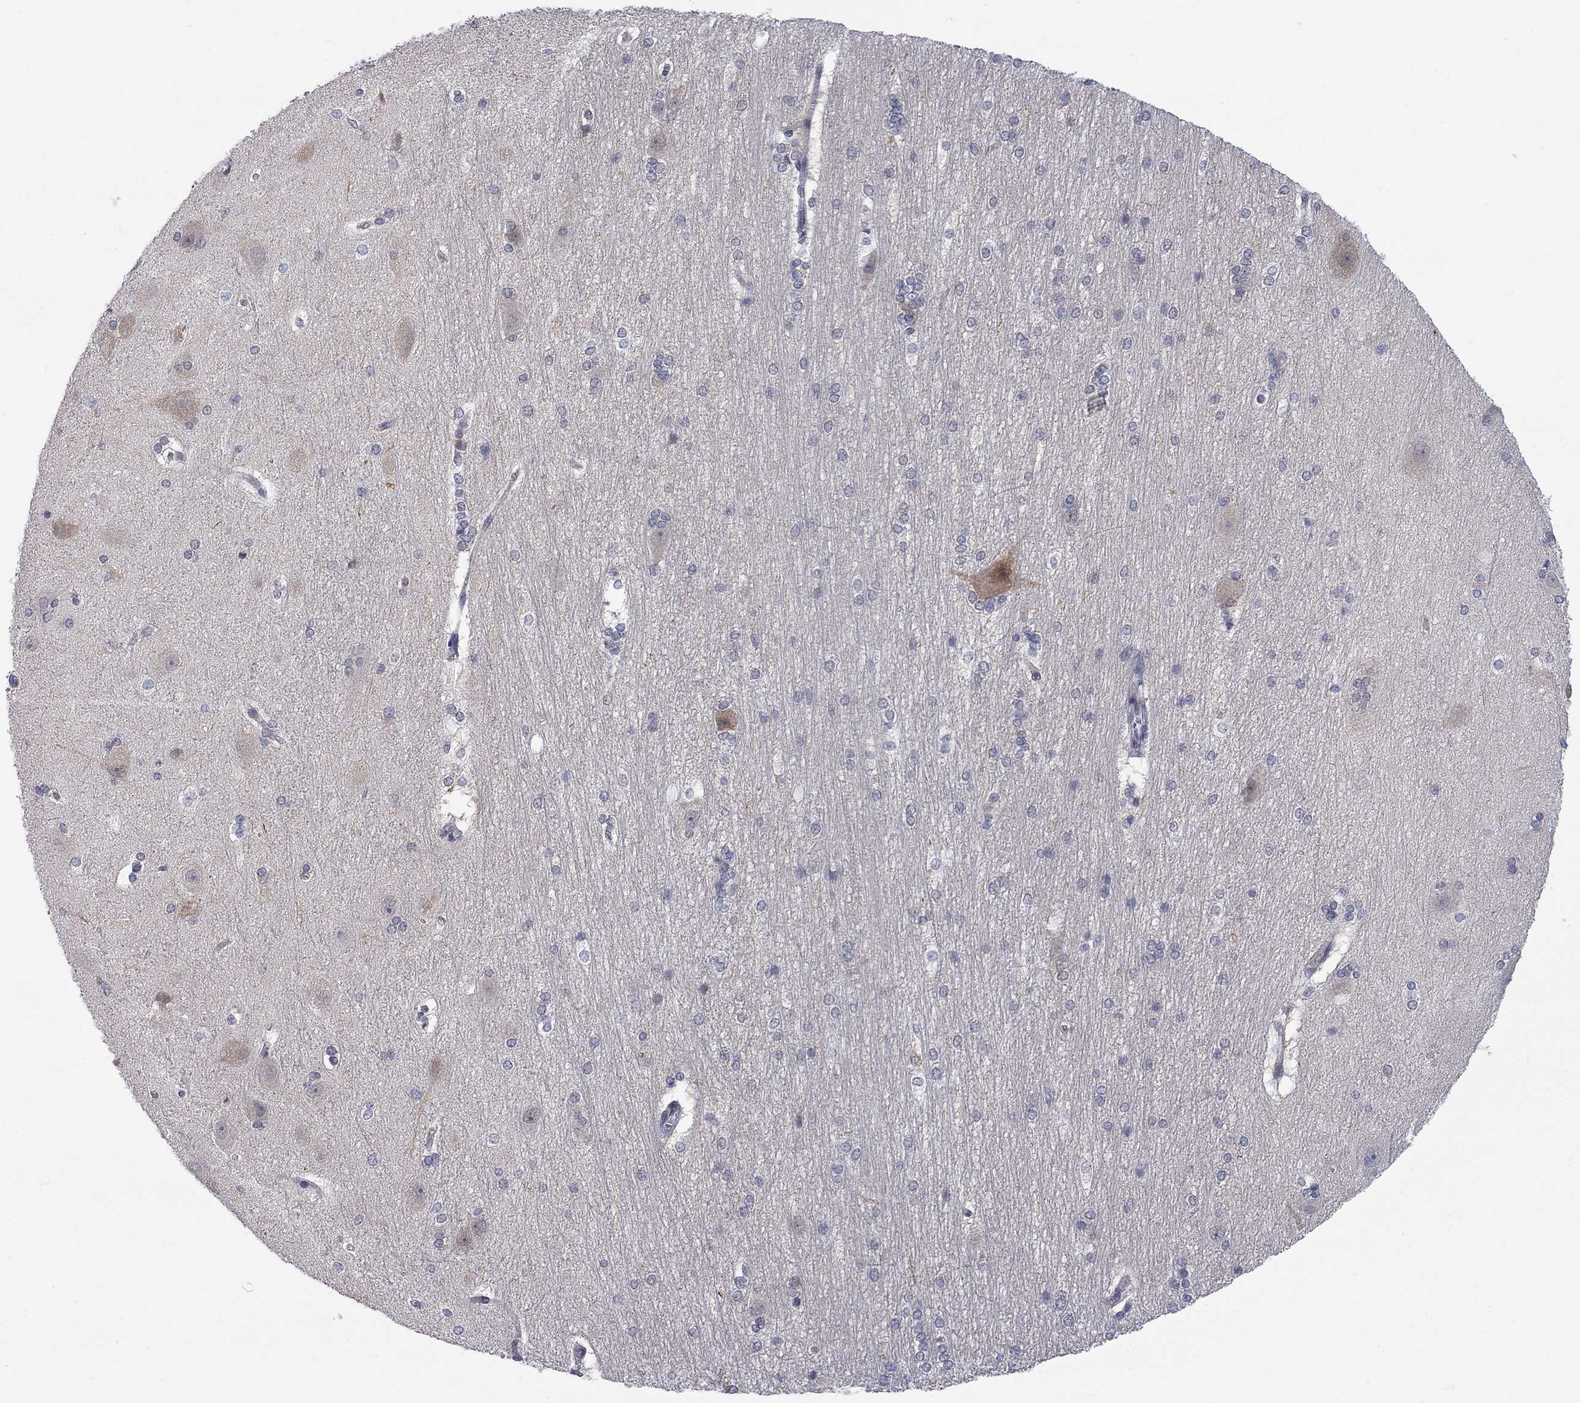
{"staining": {"intensity": "negative", "quantity": "none", "location": "none"}, "tissue": "hippocampus", "cell_type": "Glial cells", "image_type": "normal", "snomed": [{"axis": "morphology", "description": "Normal tissue, NOS"}, {"axis": "topography", "description": "Cerebral cortex"}, {"axis": "topography", "description": "Hippocampus"}], "caption": "There is no significant expression in glial cells of hippocampus. (Immunohistochemistry (ihc), brightfield microscopy, high magnification).", "gene": "ENSG00000255639", "patient": {"sex": "female", "age": 19}}